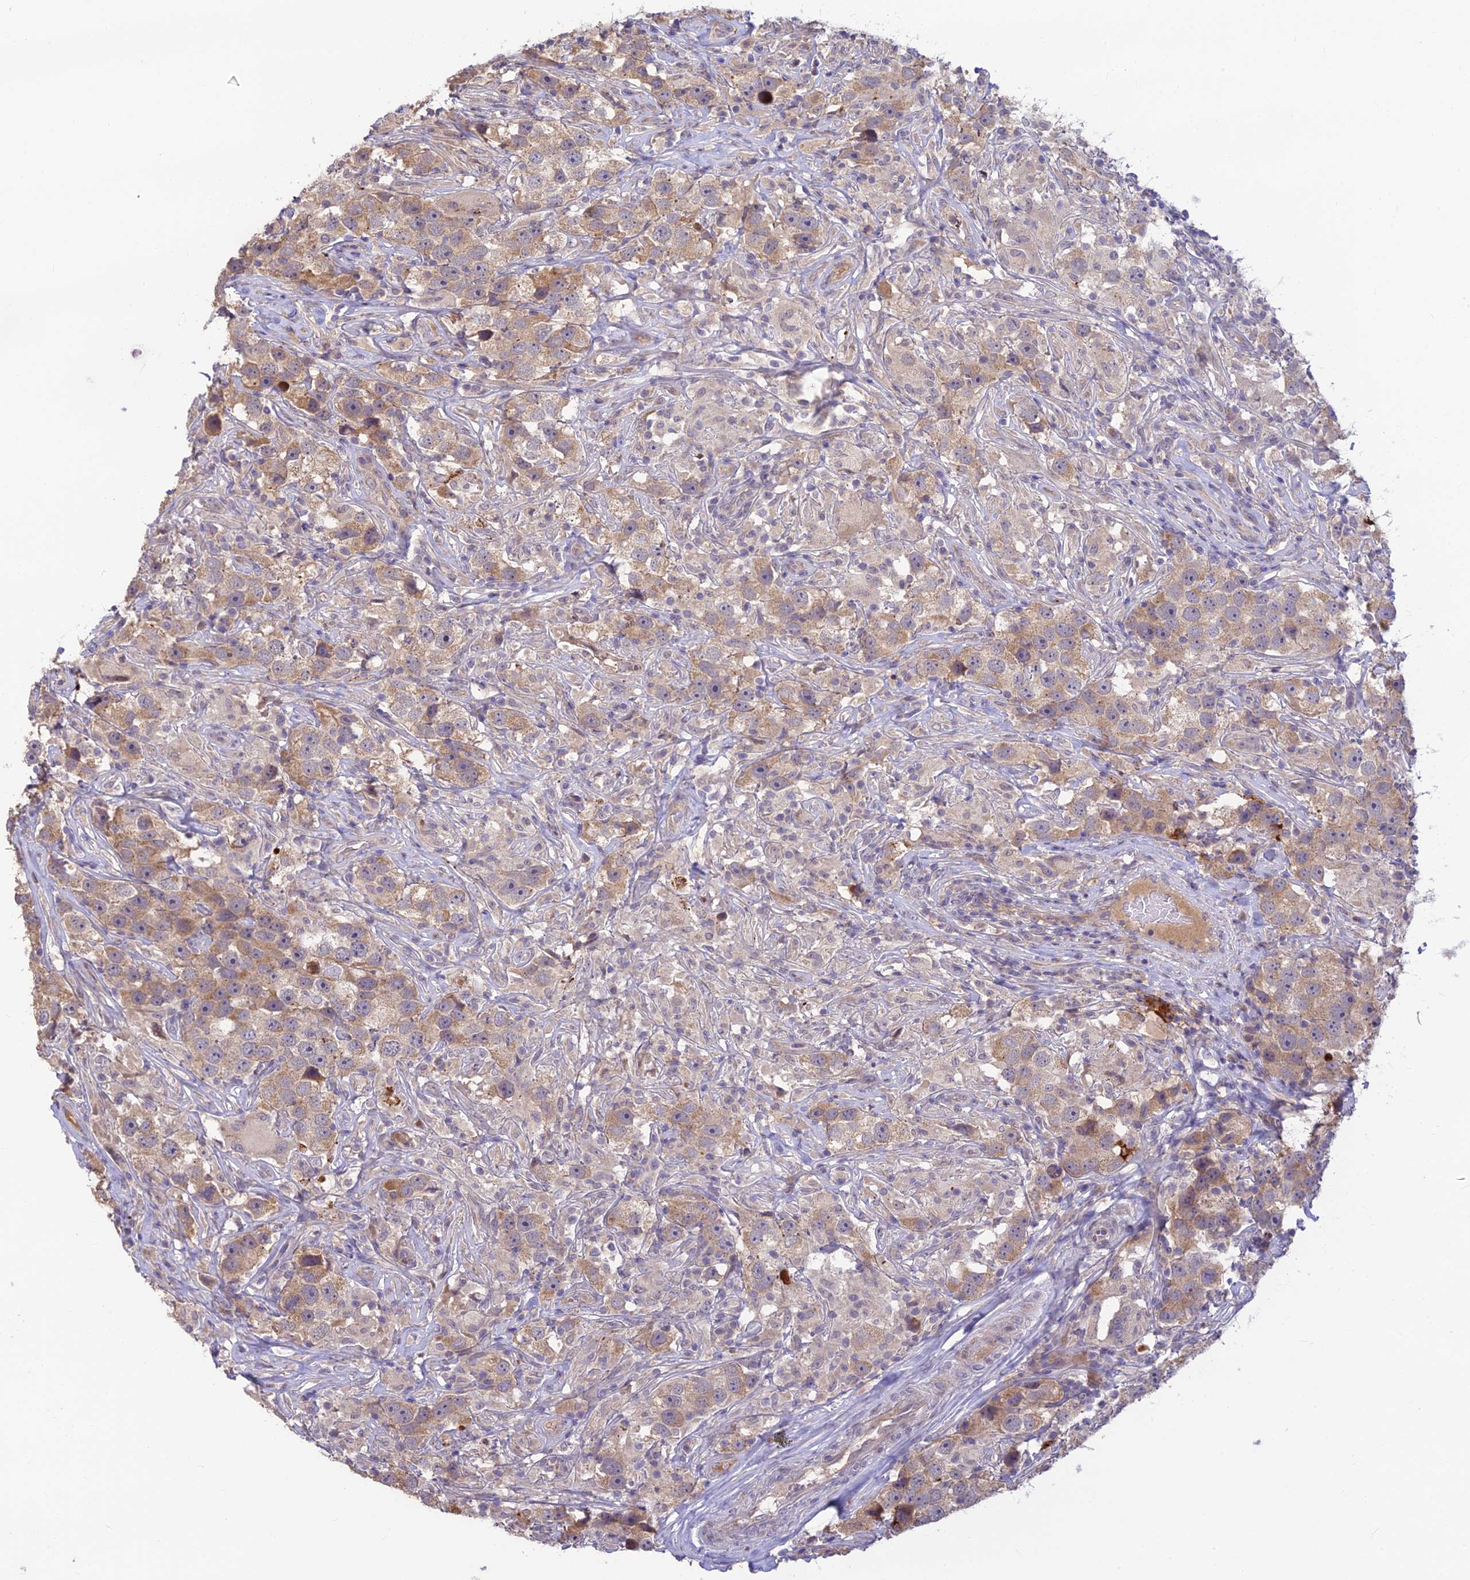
{"staining": {"intensity": "weak", "quantity": ">75%", "location": "cytoplasmic/membranous"}, "tissue": "testis cancer", "cell_type": "Tumor cells", "image_type": "cancer", "snomed": [{"axis": "morphology", "description": "Seminoma, NOS"}, {"axis": "topography", "description": "Testis"}], "caption": "Tumor cells demonstrate low levels of weak cytoplasmic/membranous positivity in about >75% of cells in human testis cancer (seminoma).", "gene": "ASPDH", "patient": {"sex": "male", "age": 49}}